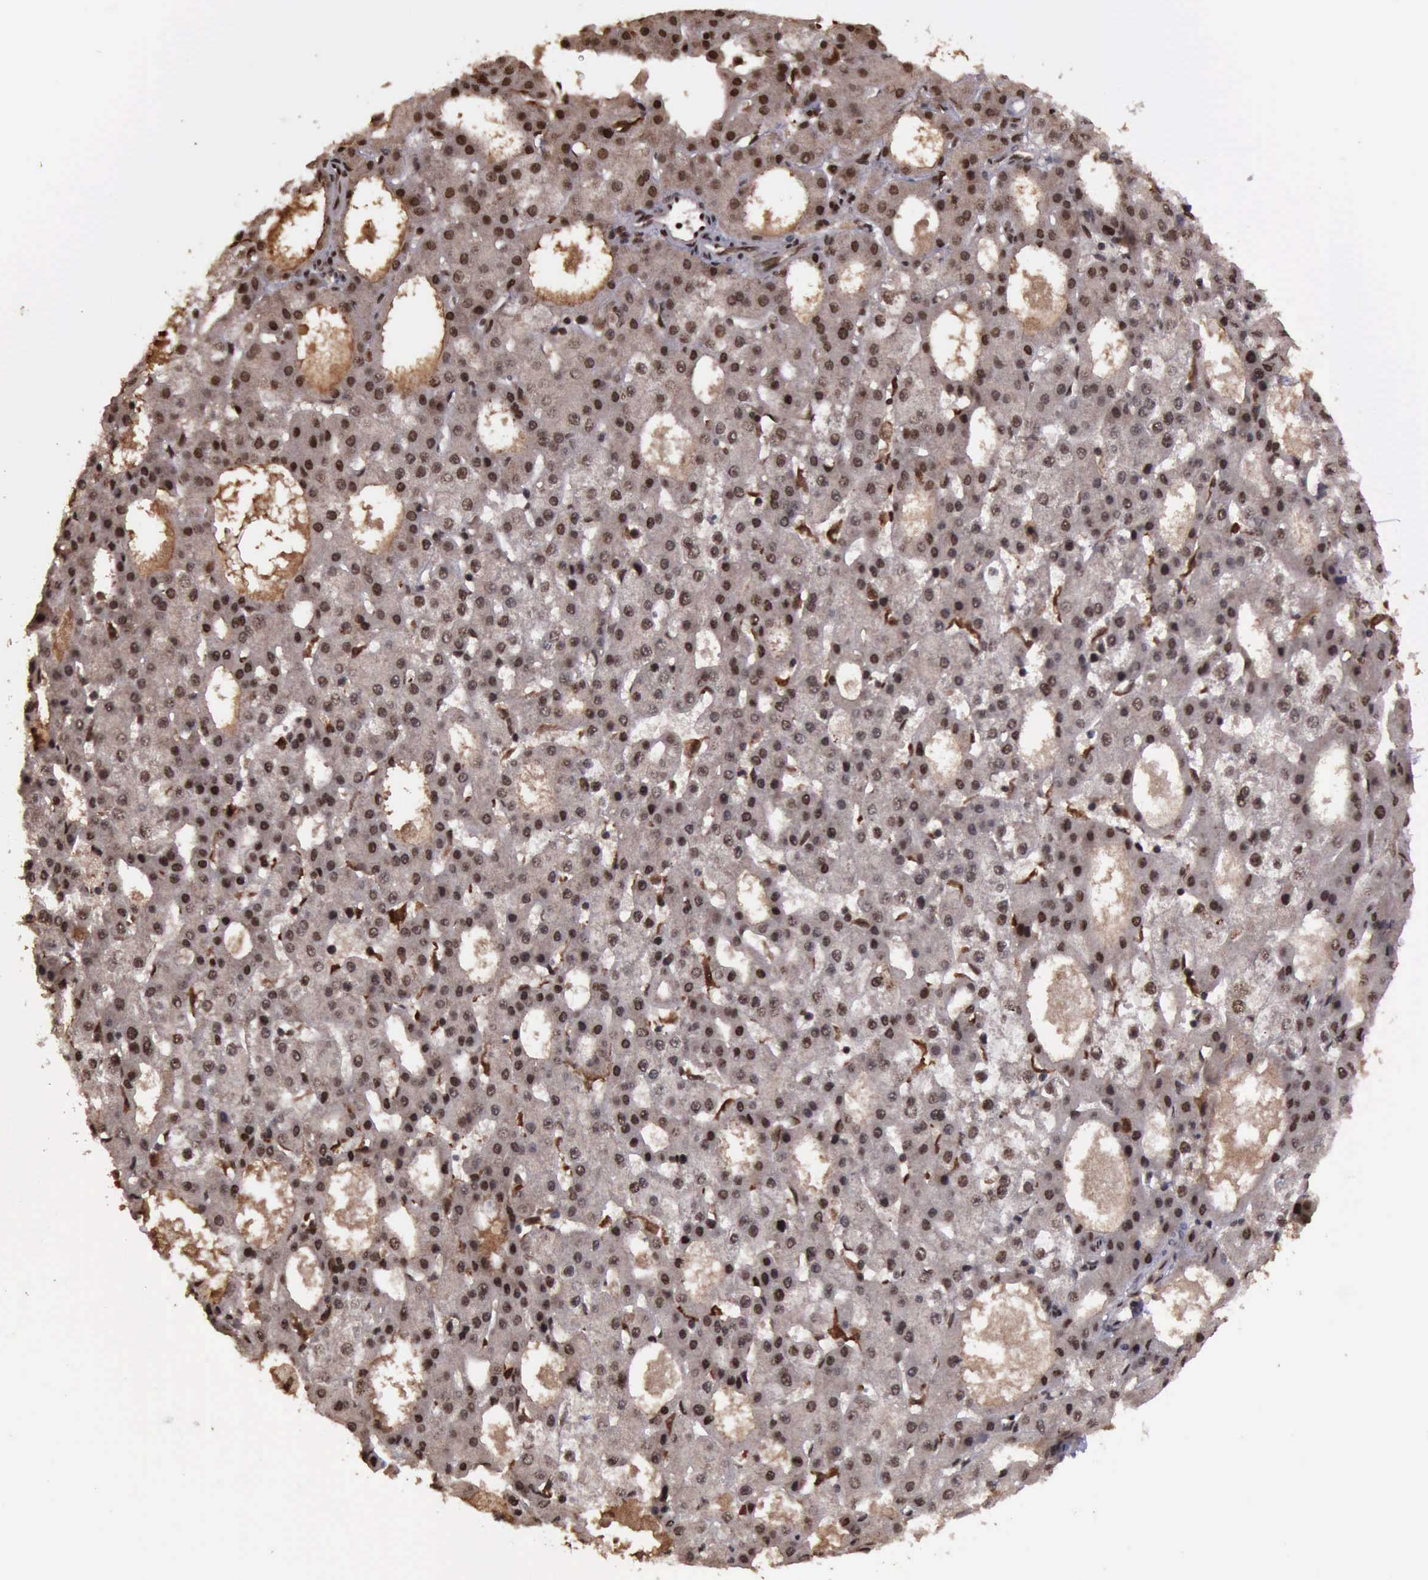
{"staining": {"intensity": "moderate", "quantity": ">75%", "location": "cytoplasmic/membranous,nuclear"}, "tissue": "liver cancer", "cell_type": "Tumor cells", "image_type": "cancer", "snomed": [{"axis": "morphology", "description": "Carcinoma, Hepatocellular, NOS"}, {"axis": "topography", "description": "Liver"}], "caption": "Moderate cytoplasmic/membranous and nuclear protein expression is appreciated in approximately >75% of tumor cells in liver cancer.", "gene": "TRMT2A", "patient": {"sex": "male", "age": 47}}